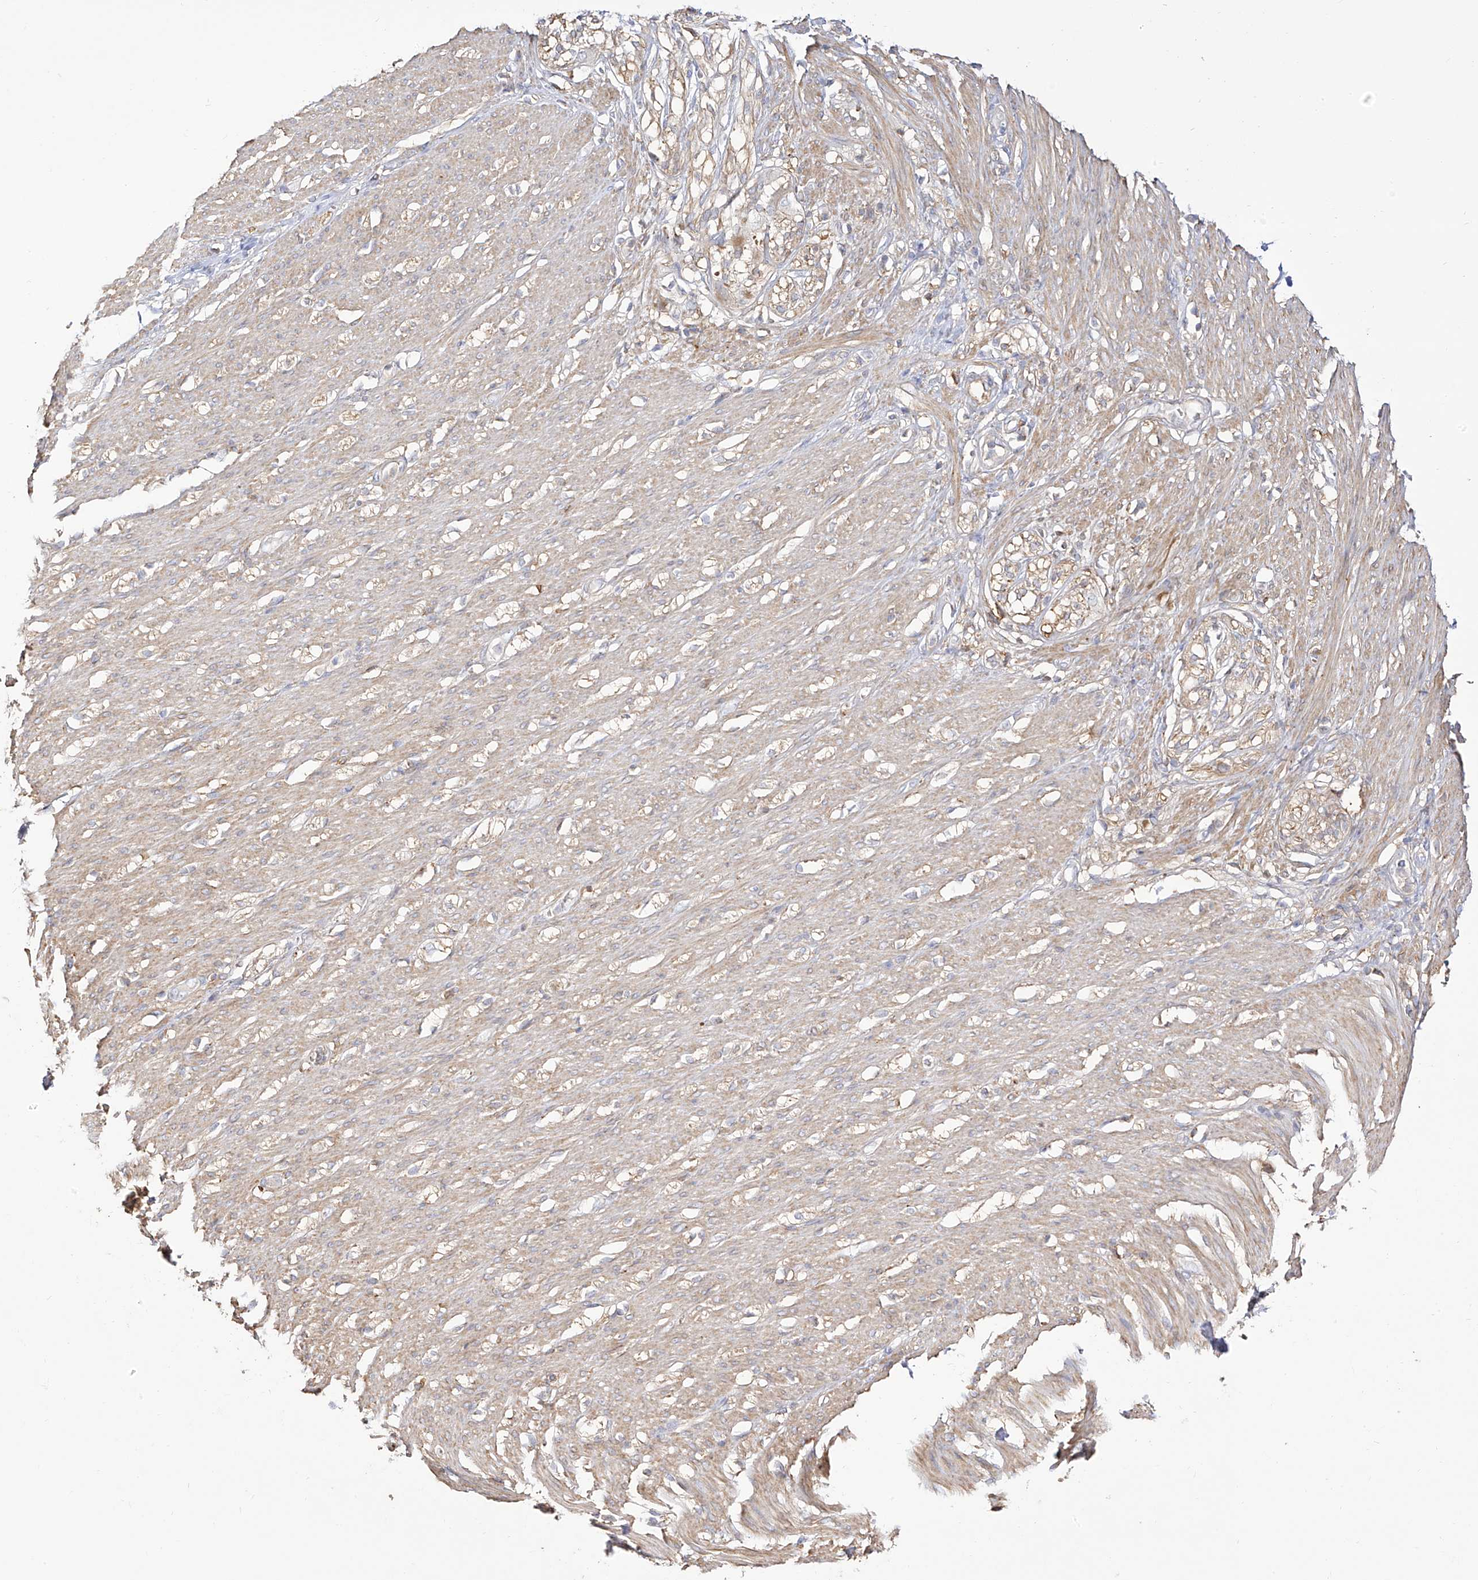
{"staining": {"intensity": "weak", "quantity": "25%-75%", "location": "cytoplasmic/membranous"}, "tissue": "smooth muscle", "cell_type": "Smooth muscle cells", "image_type": "normal", "snomed": [{"axis": "morphology", "description": "Normal tissue, NOS"}, {"axis": "morphology", "description": "Adenocarcinoma, NOS"}, {"axis": "topography", "description": "Colon"}, {"axis": "topography", "description": "Peripheral nerve tissue"}], "caption": "Smooth muscle stained for a protein (brown) exhibits weak cytoplasmic/membranous positive staining in approximately 25%-75% of smooth muscle cells.", "gene": "ZGRF1", "patient": {"sex": "male", "age": 14}}